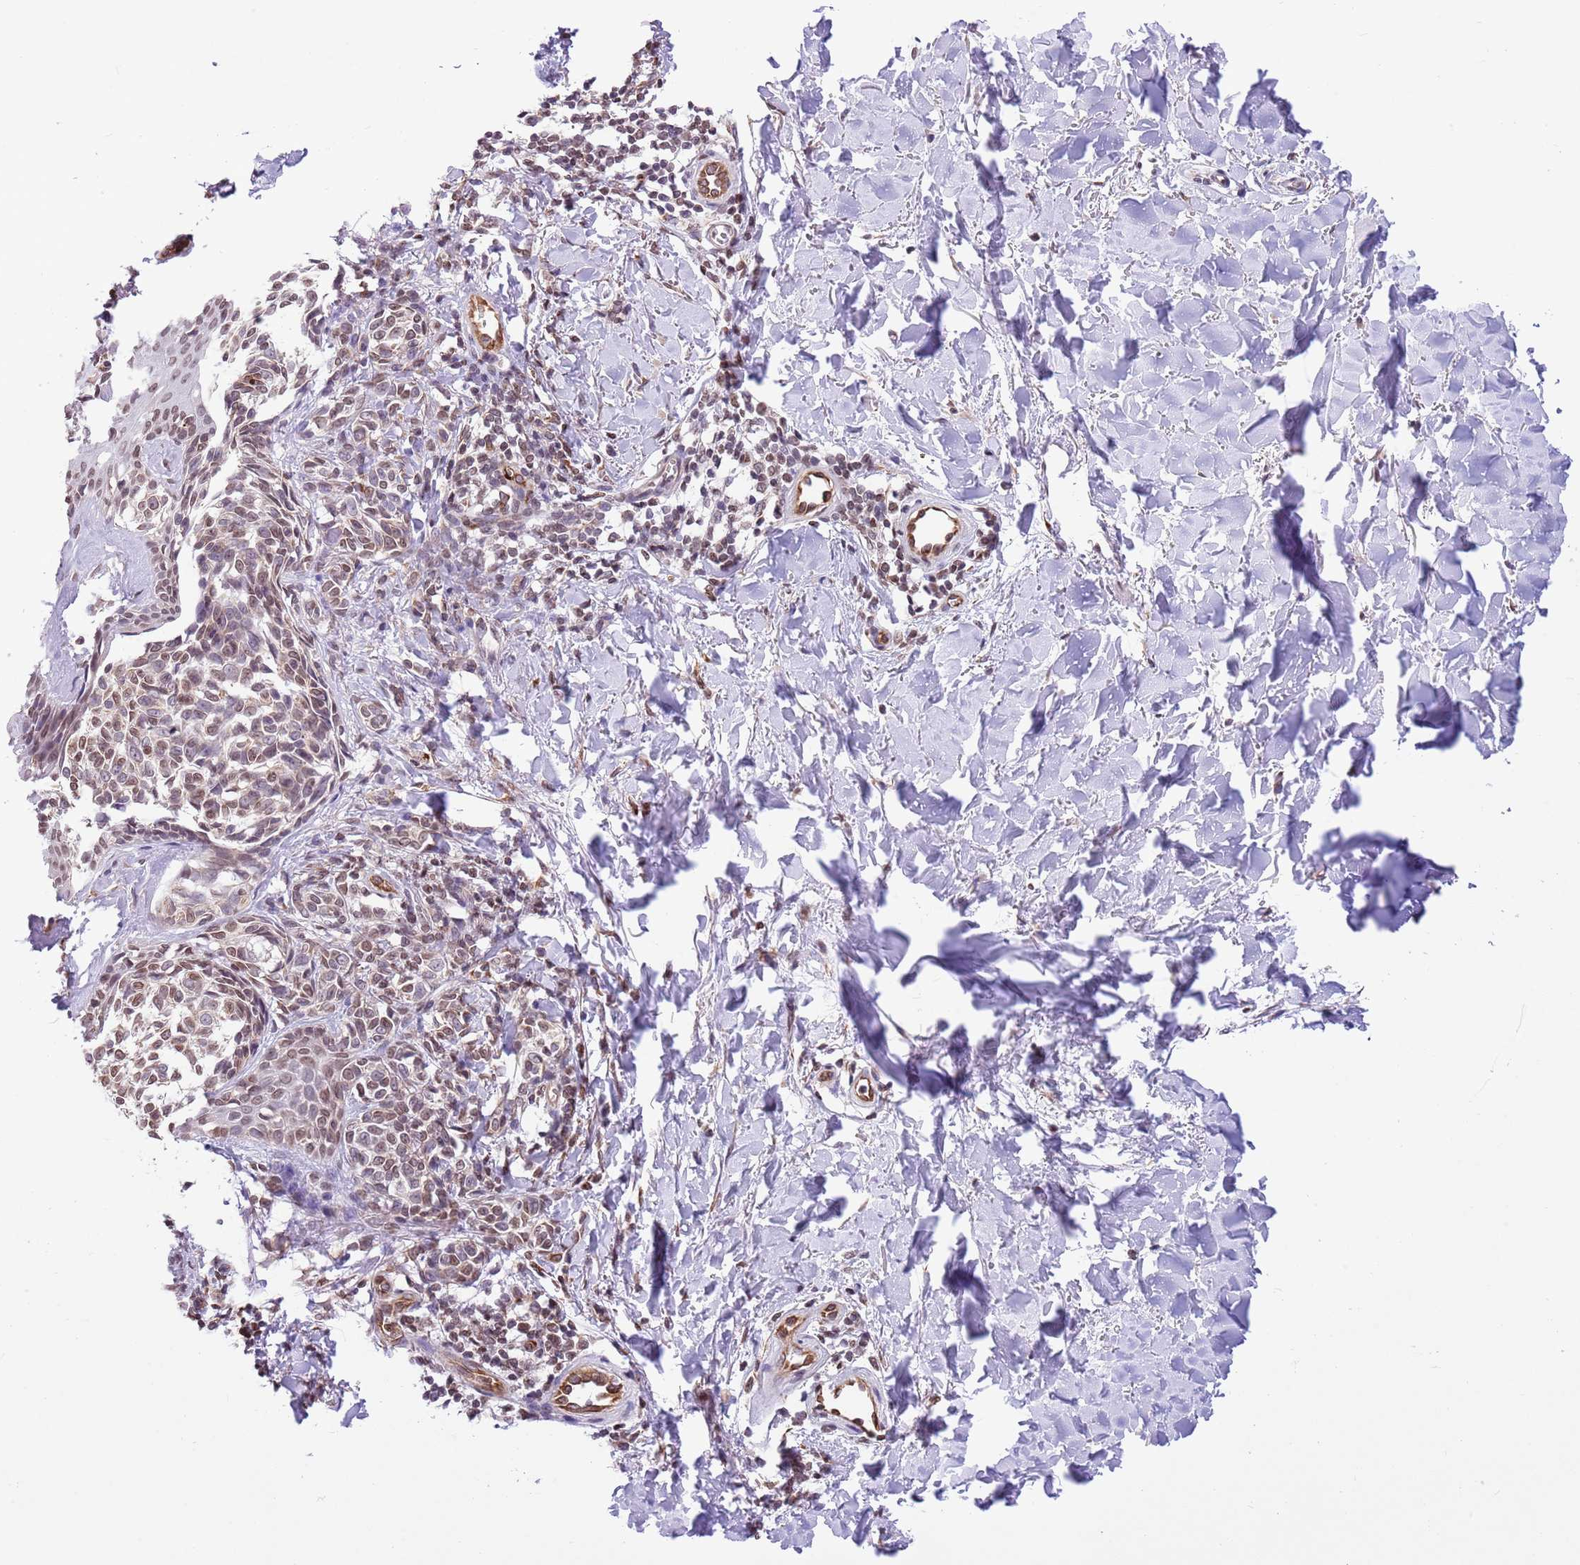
{"staining": {"intensity": "weak", "quantity": ">75%", "location": "nuclear"}, "tissue": "melanoma", "cell_type": "Tumor cells", "image_type": "cancer", "snomed": [{"axis": "morphology", "description": "Malignant melanoma, NOS"}, {"axis": "topography", "description": "Skin of upper extremity"}], "caption": "Melanoma stained with IHC reveals weak nuclear positivity in about >75% of tumor cells. (DAB IHC with brightfield microscopy, high magnification).", "gene": "NRIP1", "patient": {"sex": "male", "age": 40}}